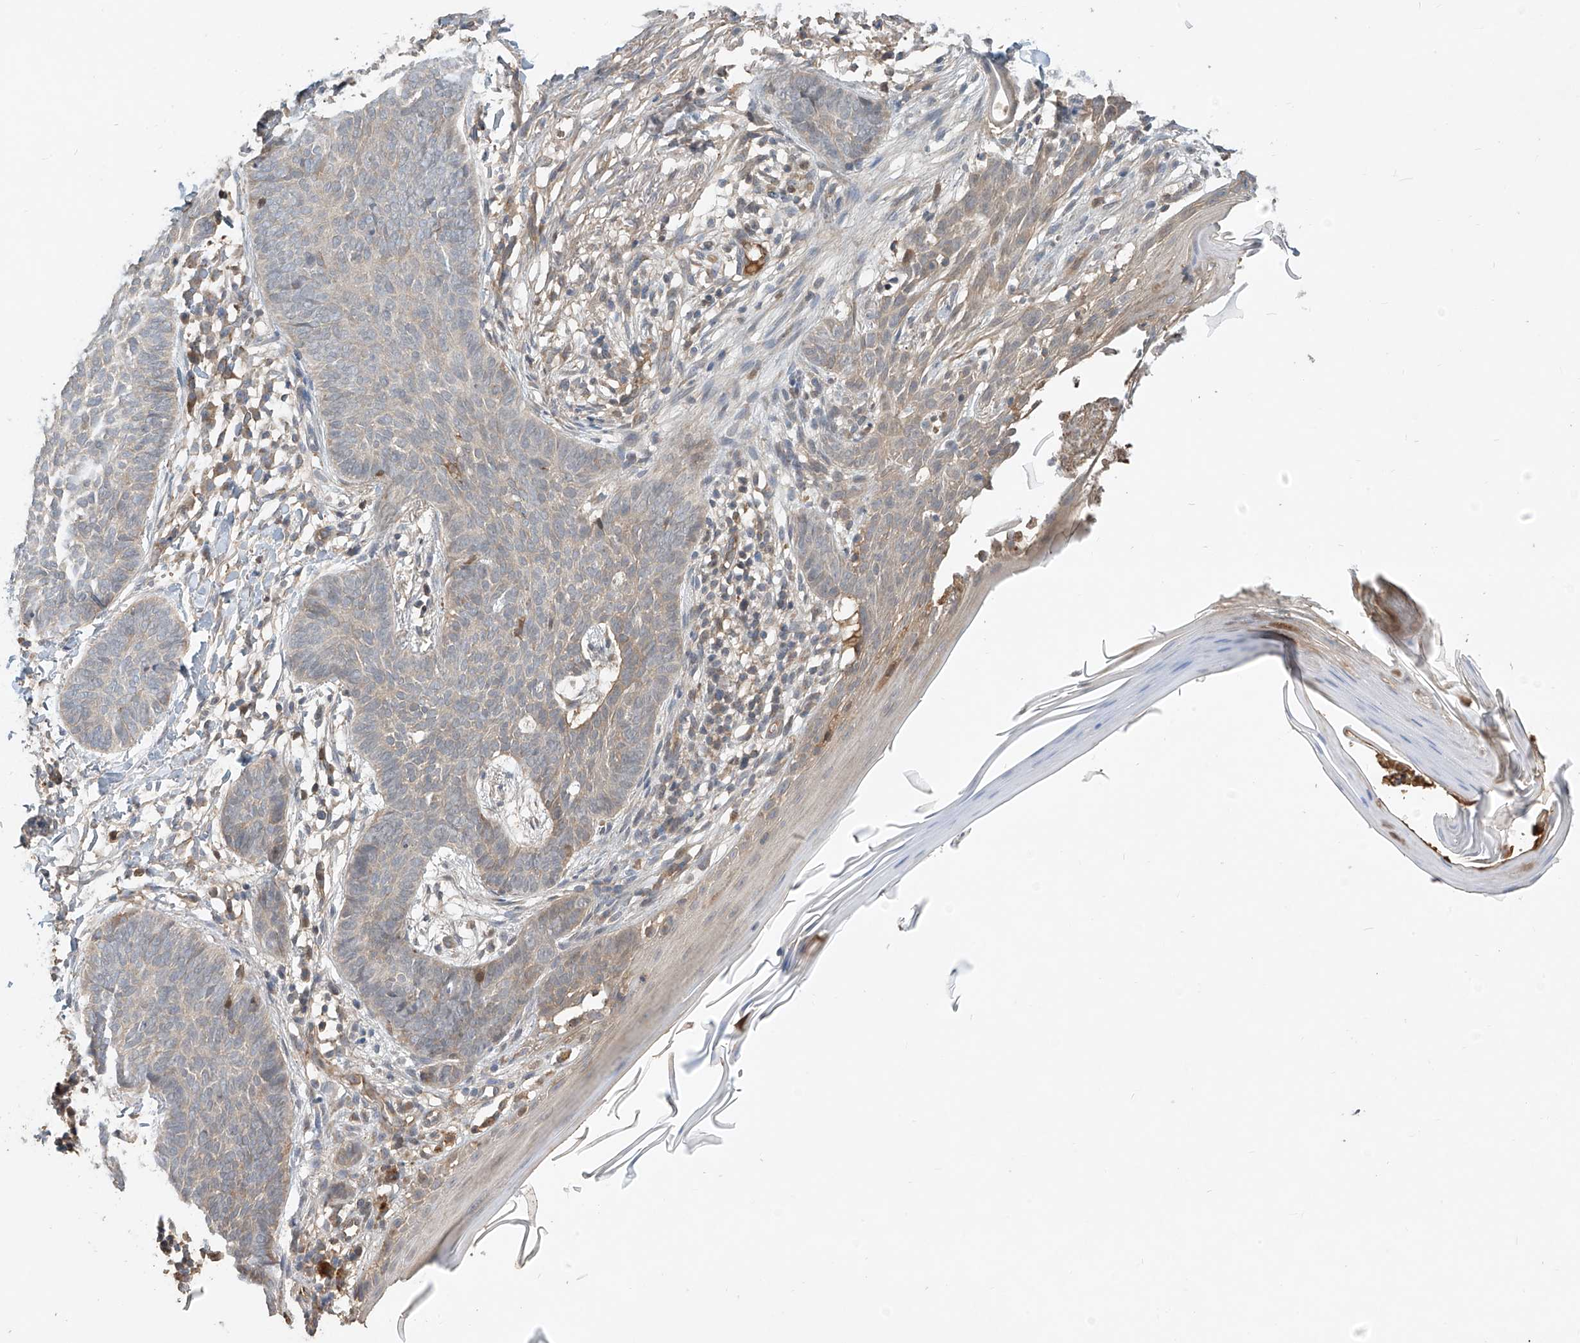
{"staining": {"intensity": "negative", "quantity": "none", "location": "none"}, "tissue": "skin cancer", "cell_type": "Tumor cells", "image_type": "cancer", "snomed": [{"axis": "morphology", "description": "Normal tissue, NOS"}, {"axis": "morphology", "description": "Basal cell carcinoma"}, {"axis": "topography", "description": "Skin"}], "caption": "This is an IHC micrograph of human skin cancer. There is no expression in tumor cells.", "gene": "CACNA2D4", "patient": {"sex": "male", "age": 50}}